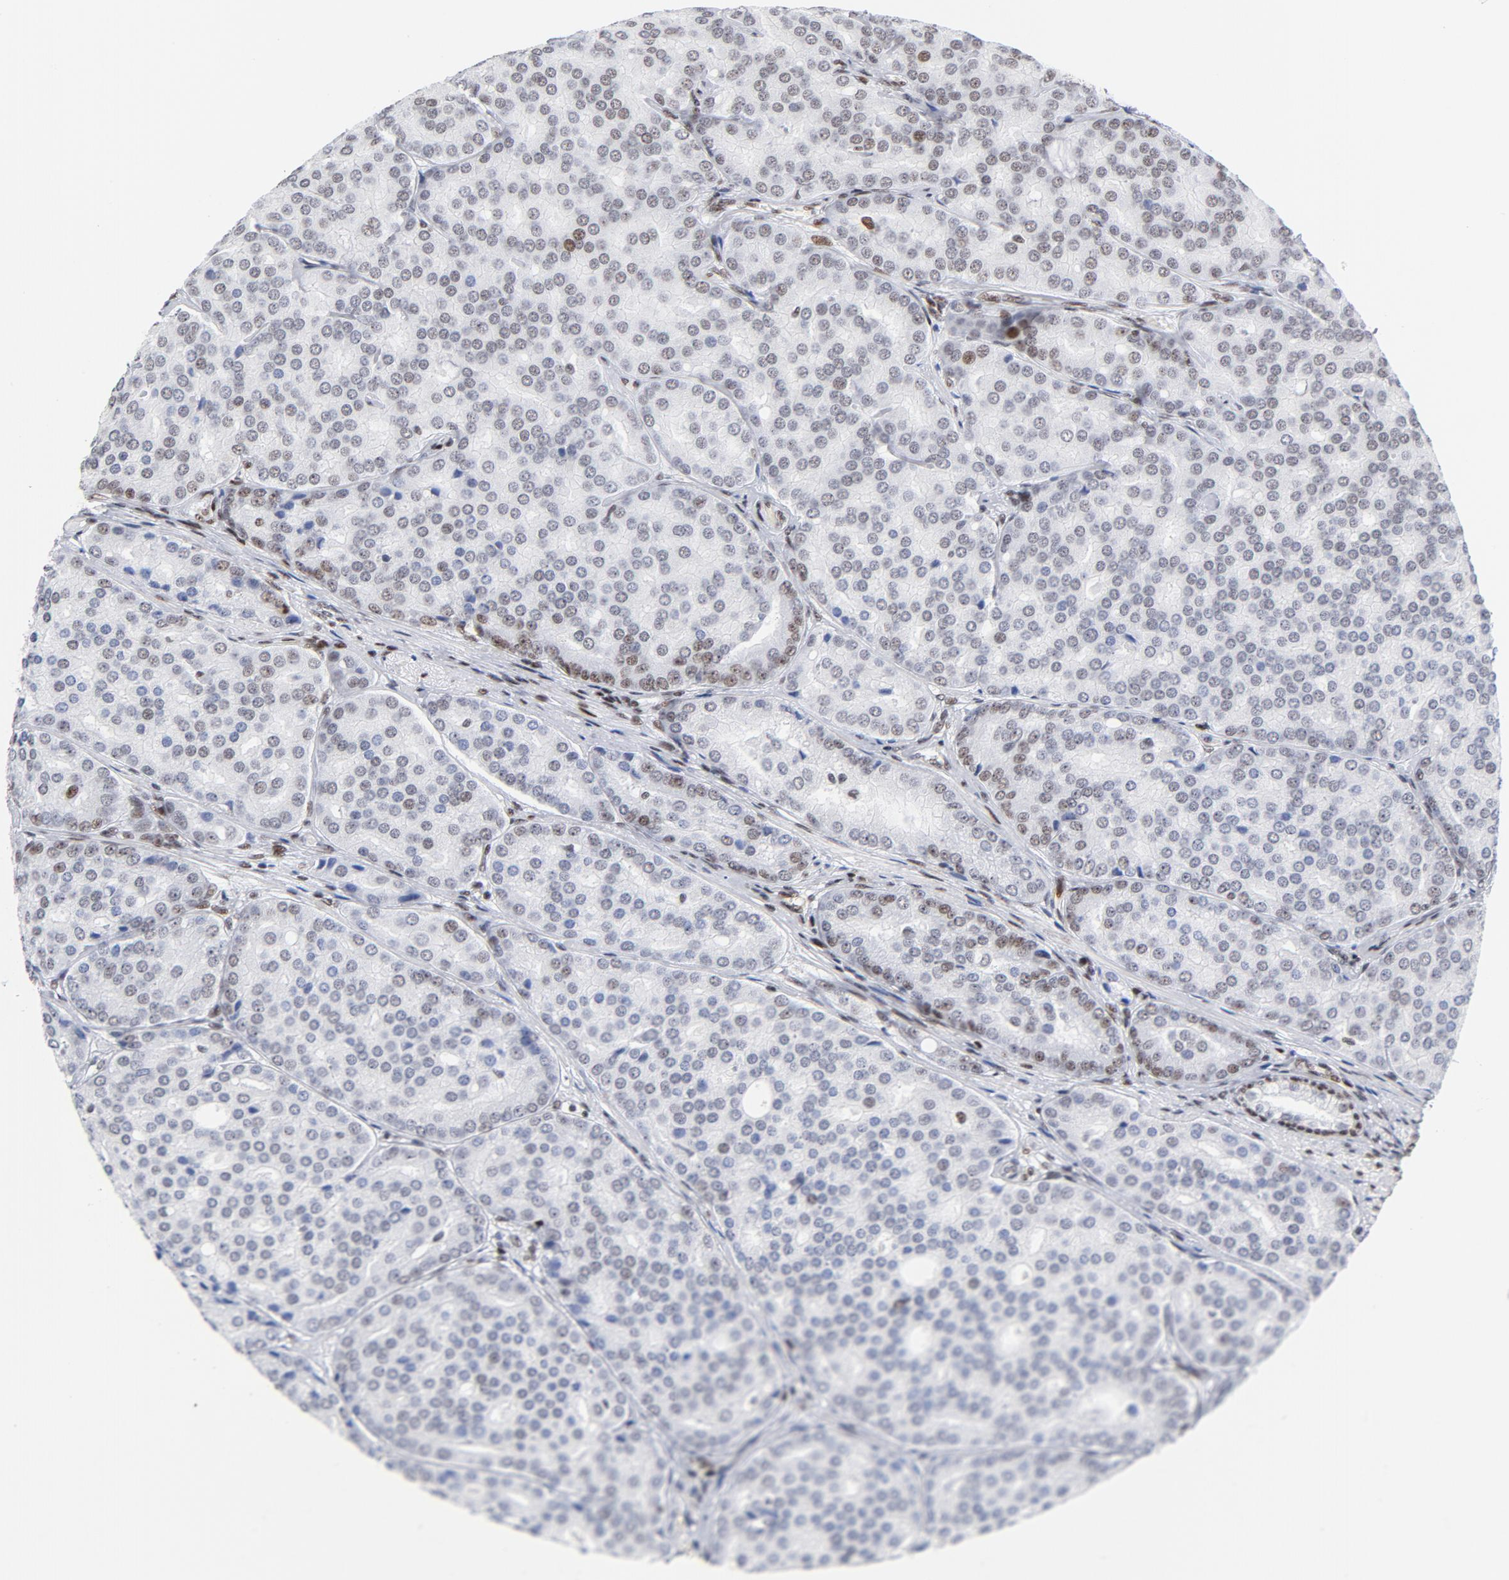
{"staining": {"intensity": "strong", "quantity": ">75%", "location": "nuclear"}, "tissue": "prostate cancer", "cell_type": "Tumor cells", "image_type": "cancer", "snomed": [{"axis": "morphology", "description": "Adenocarcinoma, High grade"}, {"axis": "topography", "description": "Prostate"}], "caption": "Immunohistochemical staining of human prostate cancer demonstrates high levels of strong nuclear positivity in about >75% of tumor cells.", "gene": "XRCC5", "patient": {"sex": "male", "age": 64}}